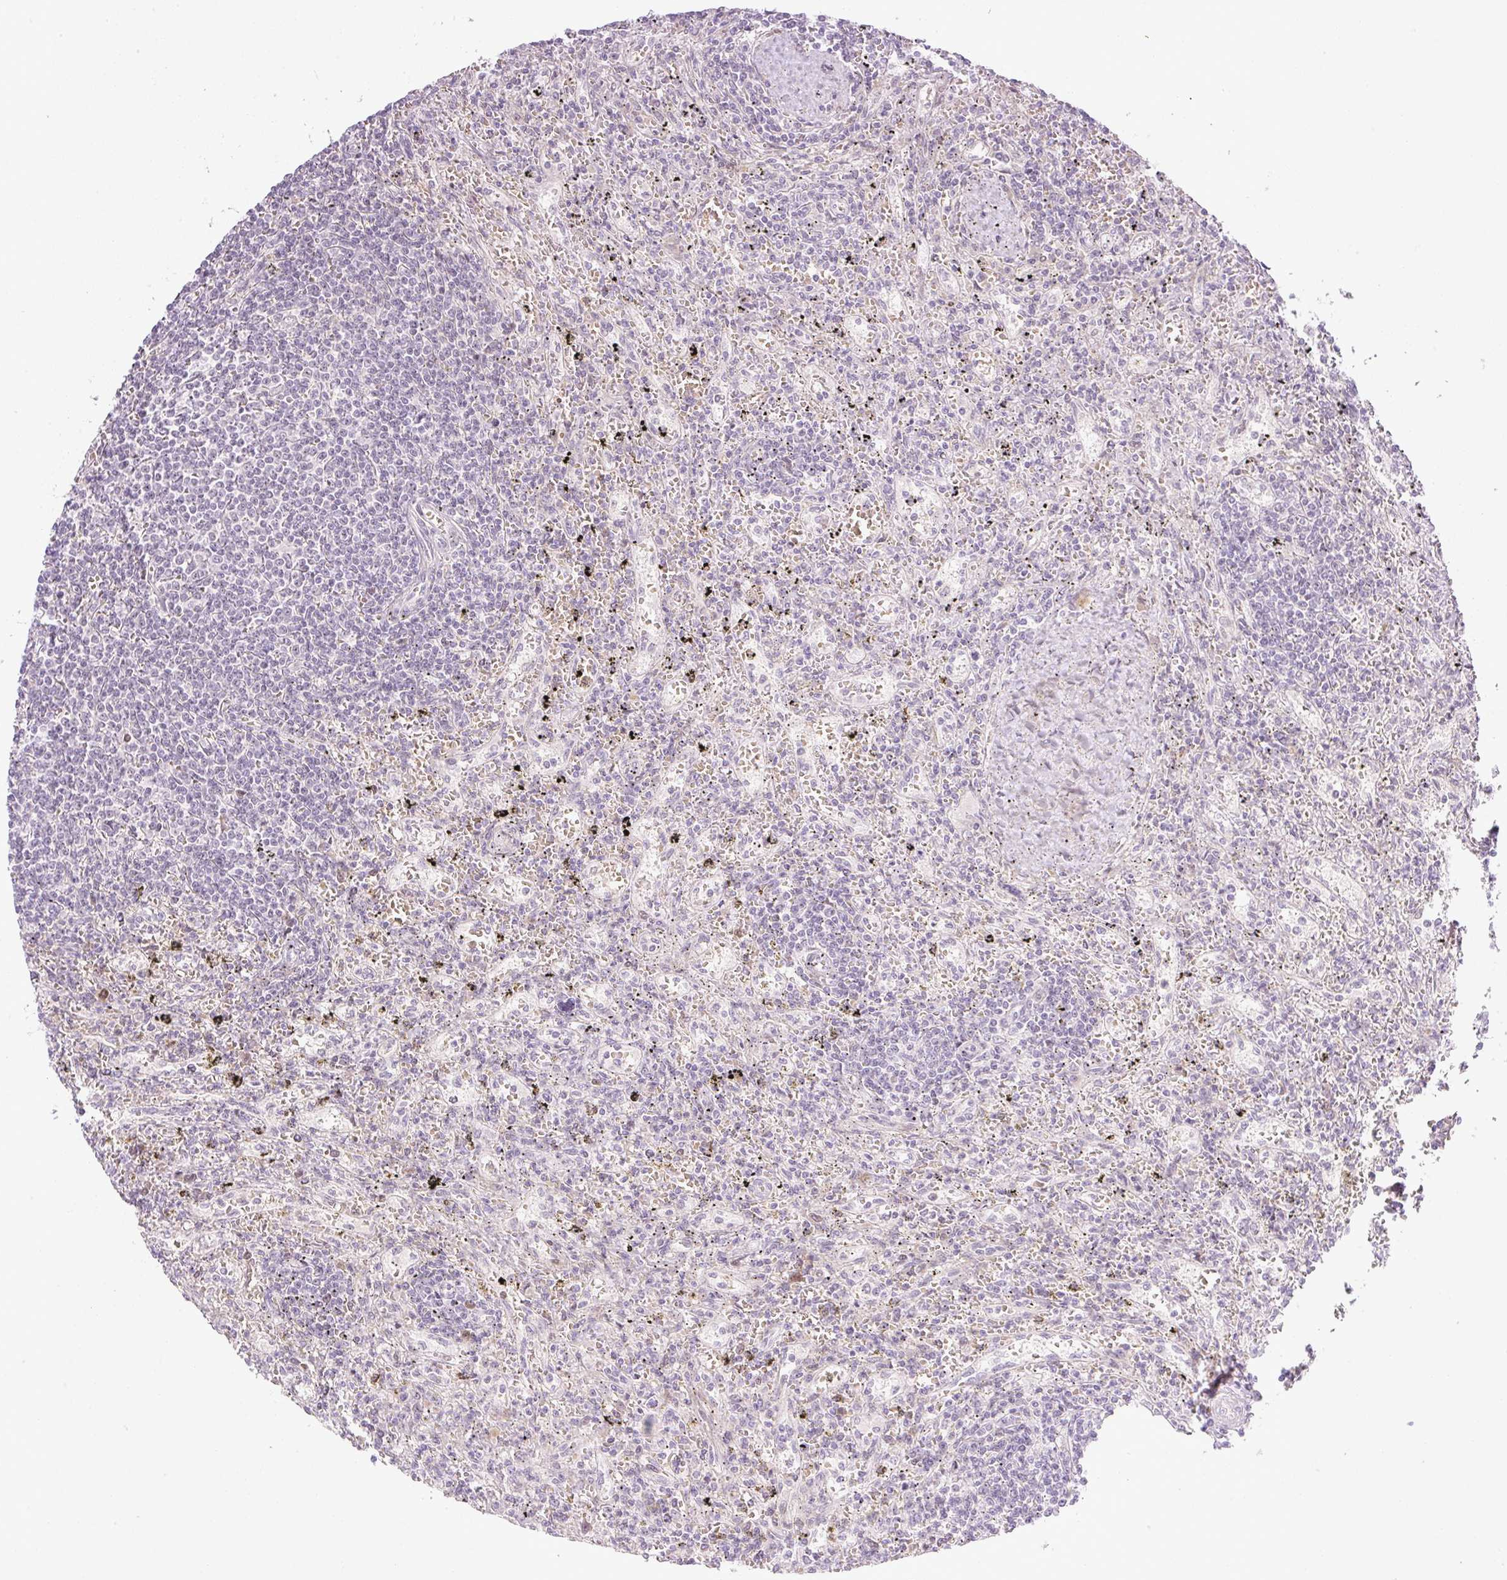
{"staining": {"intensity": "negative", "quantity": "none", "location": "none"}, "tissue": "lymphoma", "cell_type": "Tumor cells", "image_type": "cancer", "snomed": [{"axis": "morphology", "description": "Malignant lymphoma, non-Hodgkin's type, Low grade"}, {"axis": "topography", "description": "Spleen"}], "caption": "Malignant lymphoma, non-Hodgkin's type (low-grade) was stained to show a protein in brown. There is no significant staining in tumor cells.", "gene": "AAR2", "patient": {"sex": "male", "age": 76}}